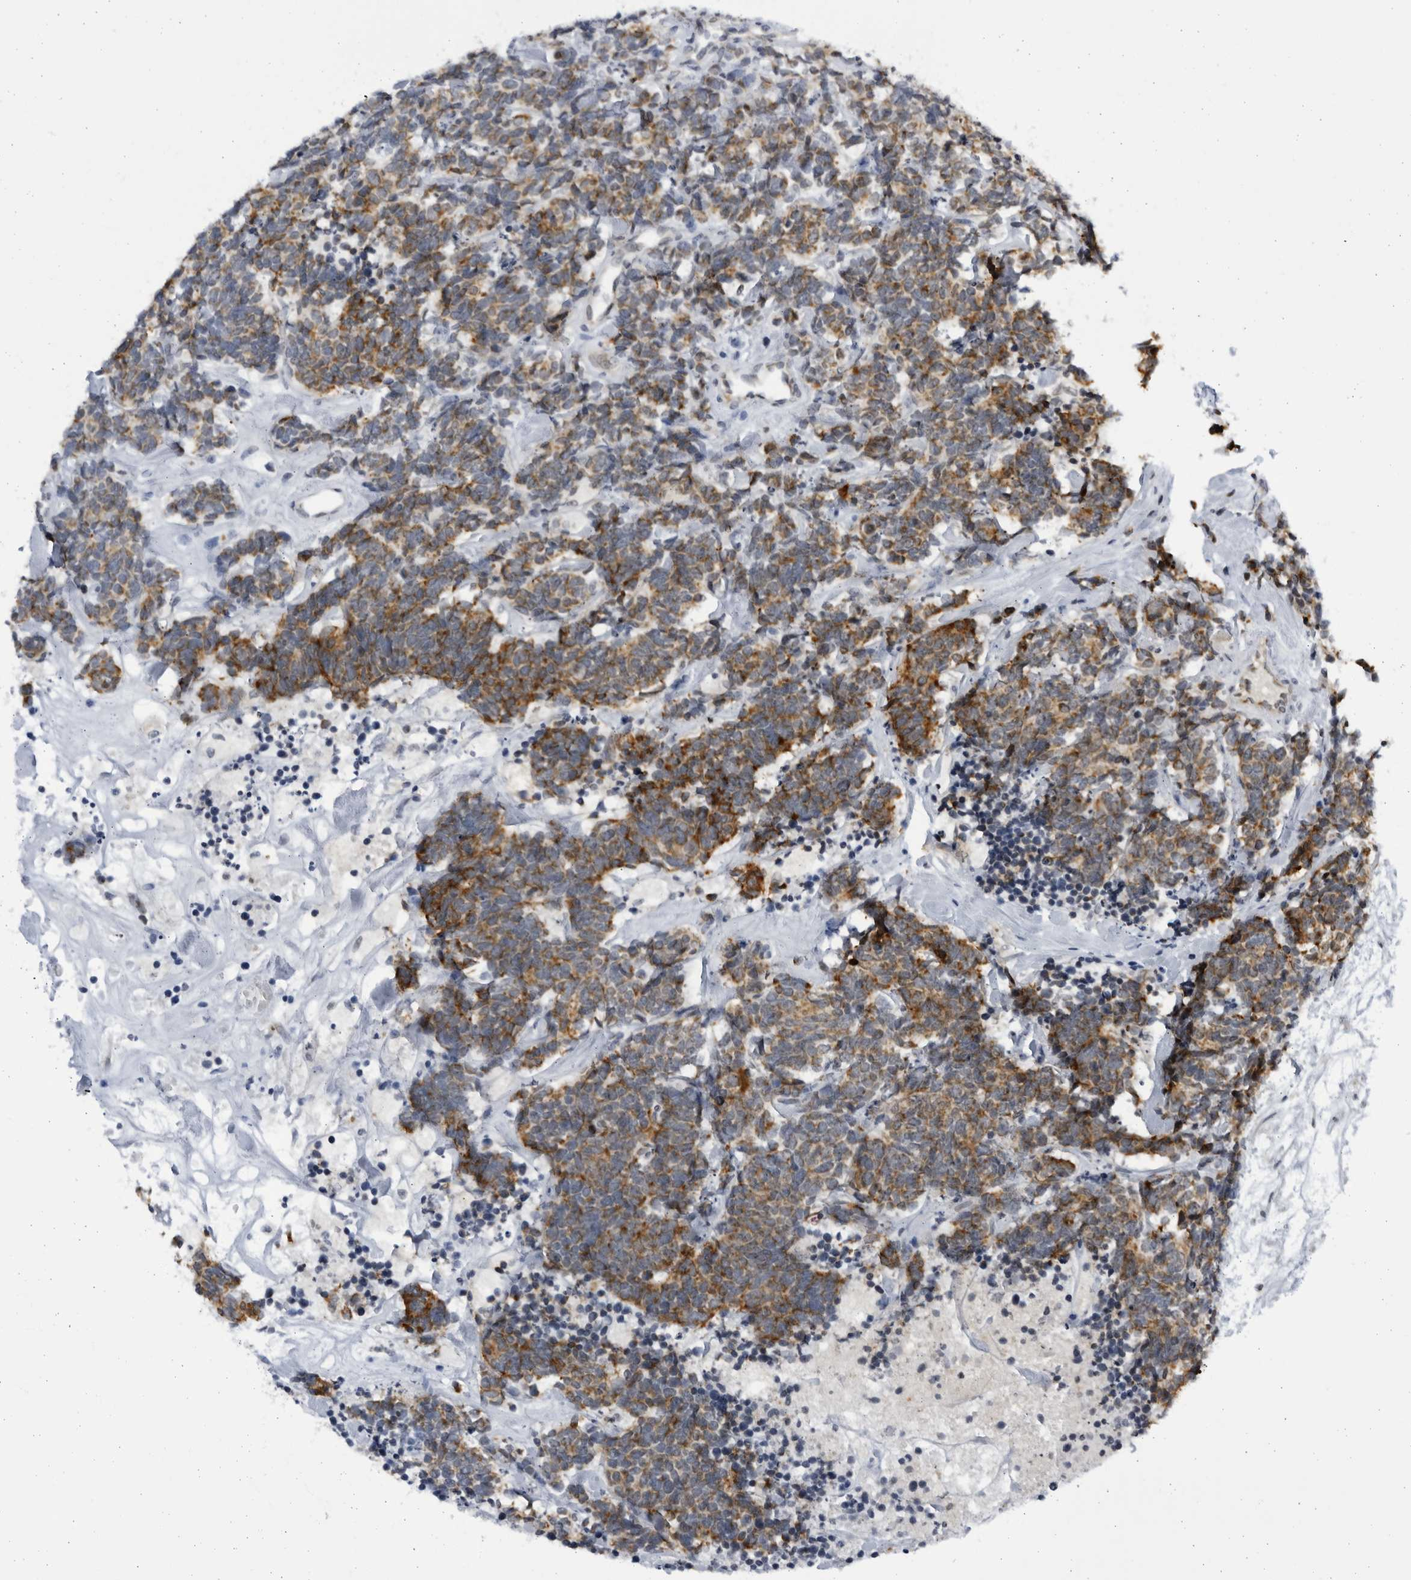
{"staining": {"intensity": "strong", "quantity": ">75%", "location": "cytoplasmic/membranous"}, "tissue": "carcinoid", "cell_type": "Tumor cells", "image_type": "cancer", "snomed": [{"axis": "morphology", "description": "Carcinoma, NOS"}, {"axis": "morphology", "description": "Carcinoid, malignant, NOS"}, {"axis": "topography", "description": "Urinary bladder"}], "caption": "A brown stain labels strong cytoplasmic/membranous expression of a protein in human carcinoma tumor cells.", "gene": "SLC25A22", "patient": {"sex": "male", "age": 57}}